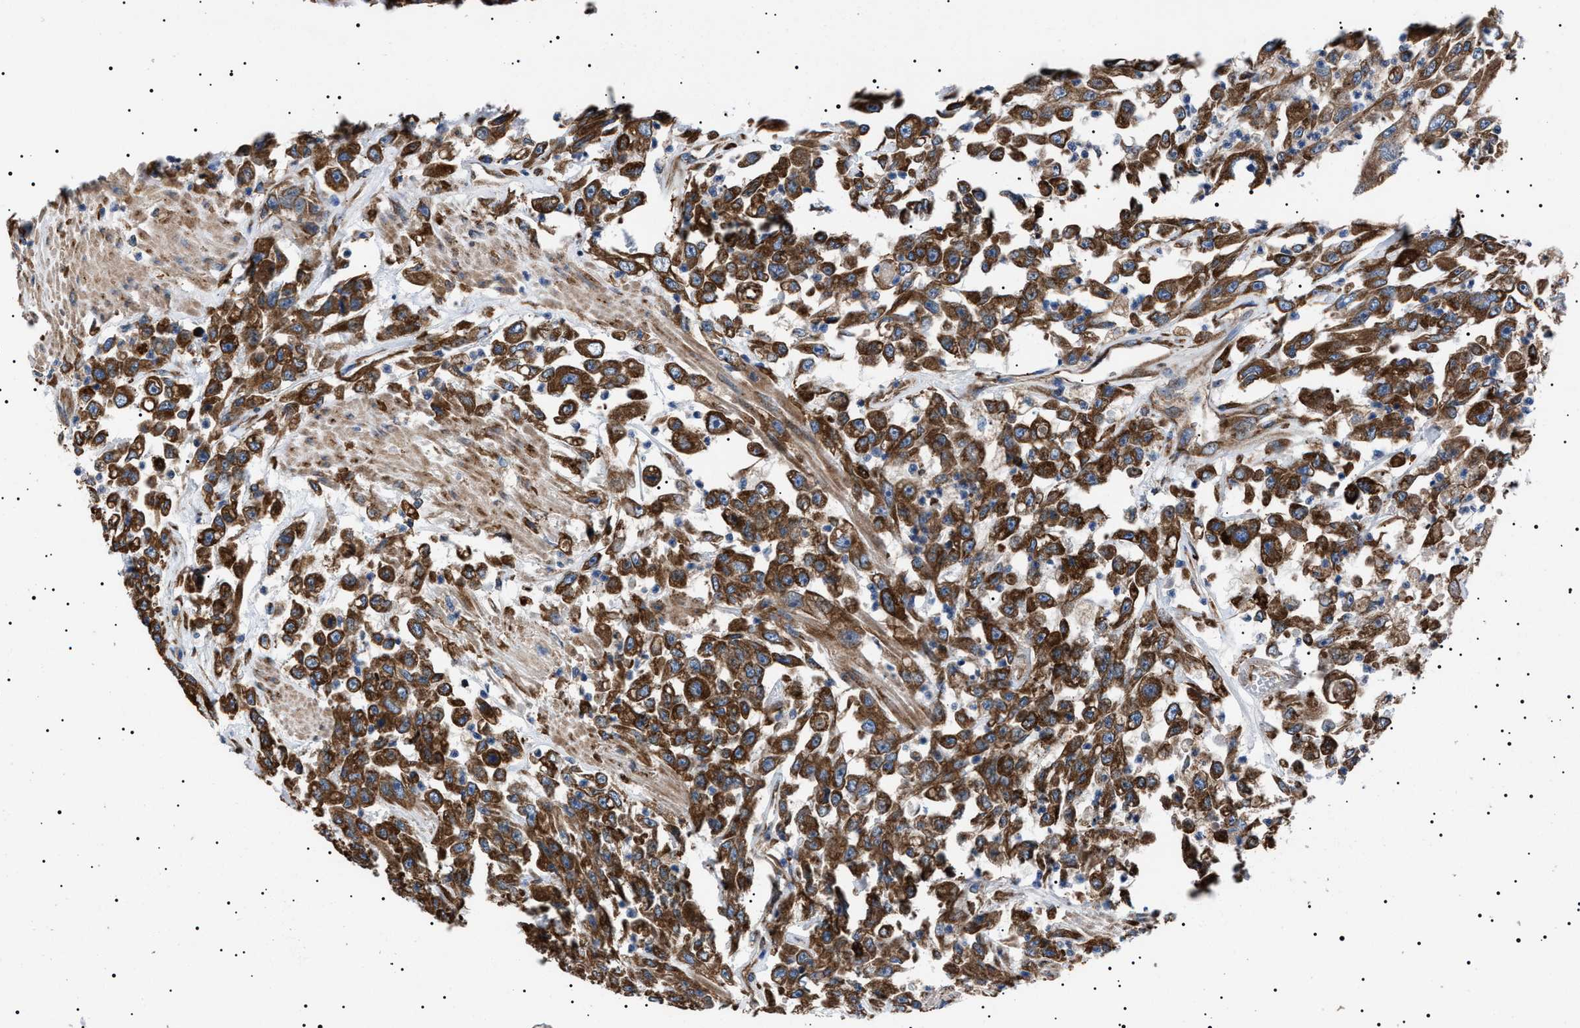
{"staining": {"intensity": "strong", "quantity": ">75%", "location": "cytoplasmic/membranous"}, "tissue": "urothelial cancer", "cell_type": "Tumor cells", "image_type": "cancer", "snomed": [{"axis": "morphology", "description": "Urothelial carcinoma, High grade"}, {"axis": "topography", "description": "Urinary bladder"}], "caption": "Immunohistochemical staining of urothelial cancer shows high levels of strong cytoplasmic/membranous protein staining in approximately >75% of tumor cells. The staining is performed using DAB (3,3'-diaminobenzidine) brown chromogen to label protein expression. The nuclei are counter-stained blue using hematoxylin.", "gene": "TOP1MT", "patient": {"sex": "male", "age": 46}}